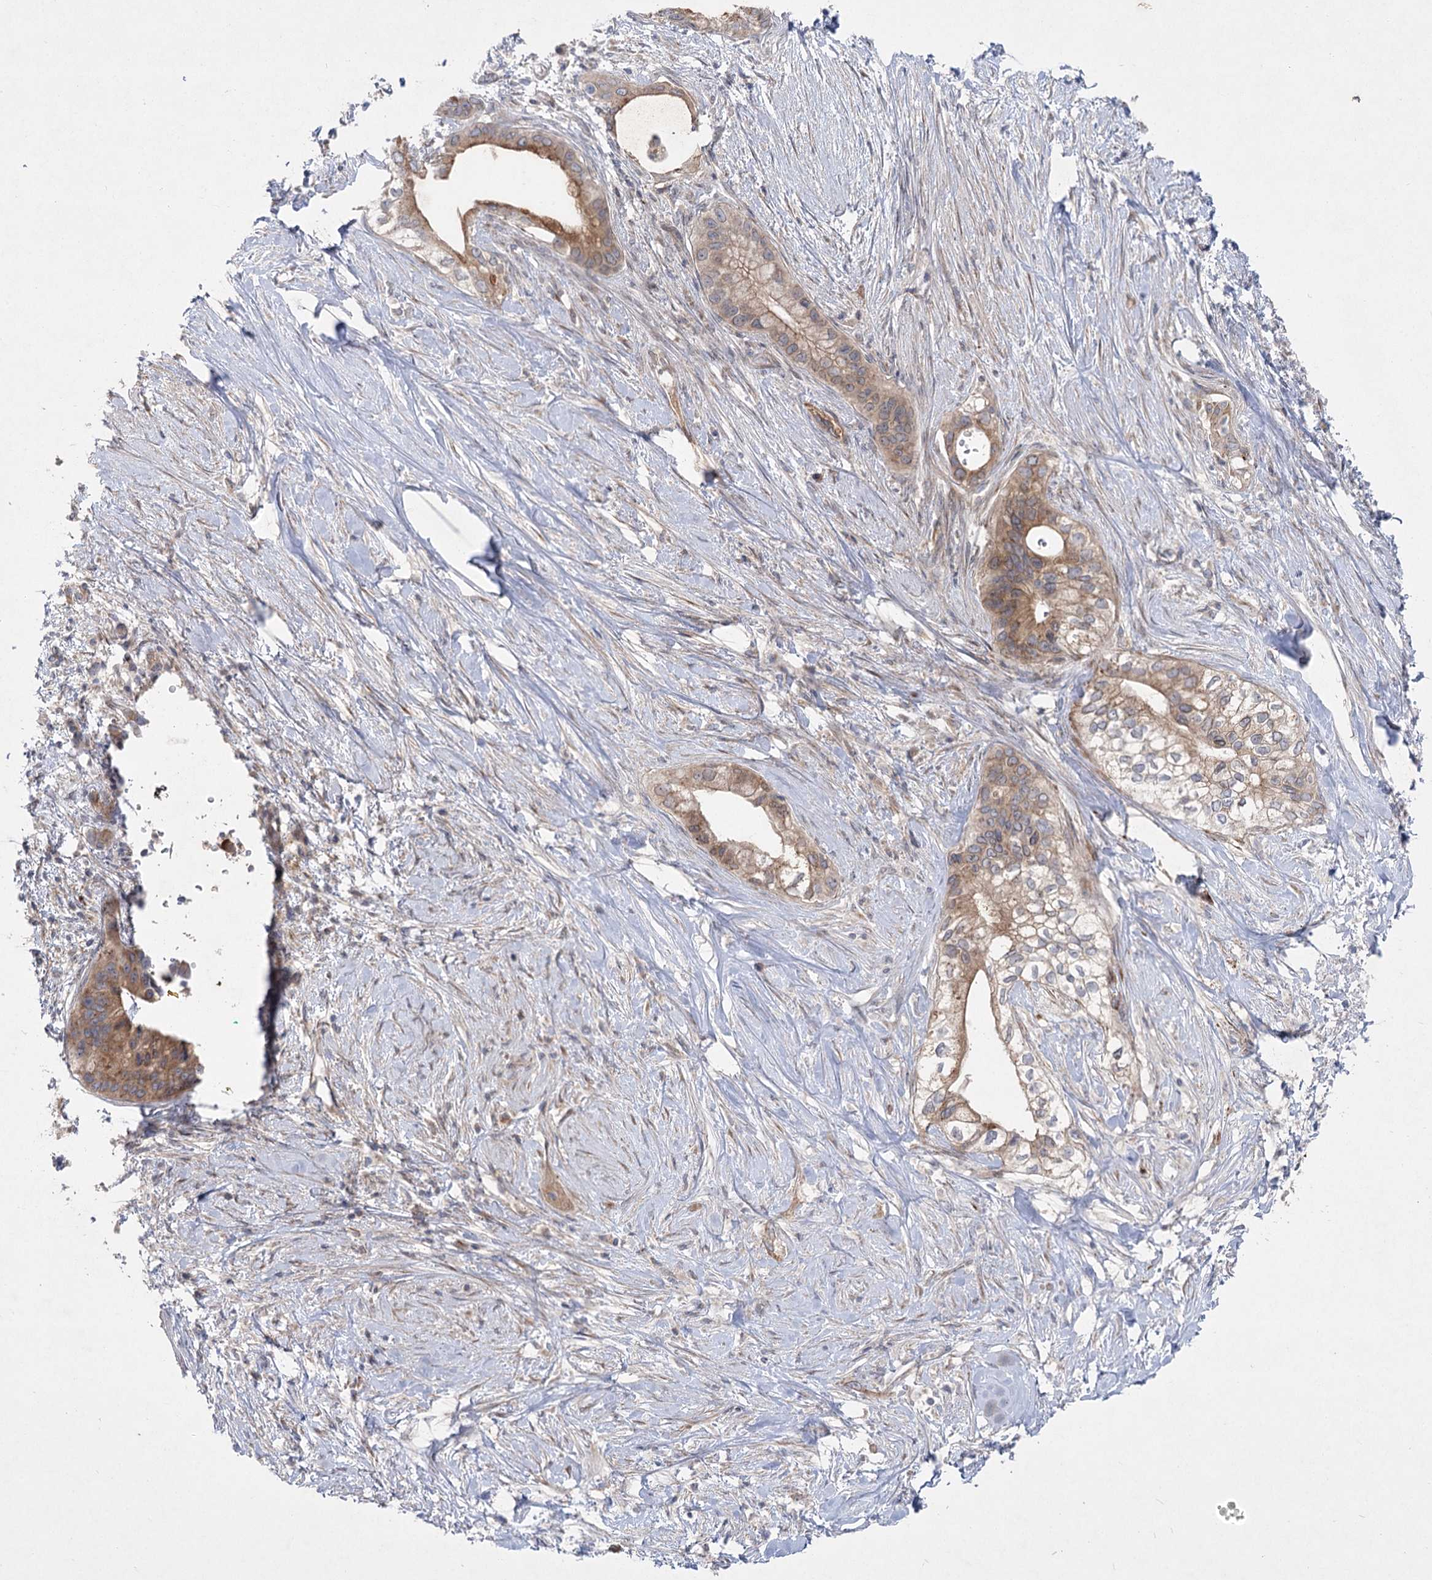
{"staining": {"intensity": "moderate", "quantity": ">75%", "location": "cytoplasmic/membranous"}, "tissue": "pancreatic cancer", "cell_type": "Tumor cells", "image_type": "cancer", "snomed": [{"axis": "morphology", "description": "Normal tissue, NOS"}, {"axis": "morphology", "description": "Adenocarcinoma, NOS"}, {"axis": "topography", "description": "Pancreas"}, {"axis": "topography", "description": "Peripheral nerve tissue"}], "caption": "Human pancreatic adenocarcinoma stained for a protein (brown) reveals moderate cytoplasmic/membranous positive staining in approximately >75% of tumor cells.", "gene": "SH3BP5L", "patient": {"sex": "male", "age": 59}}